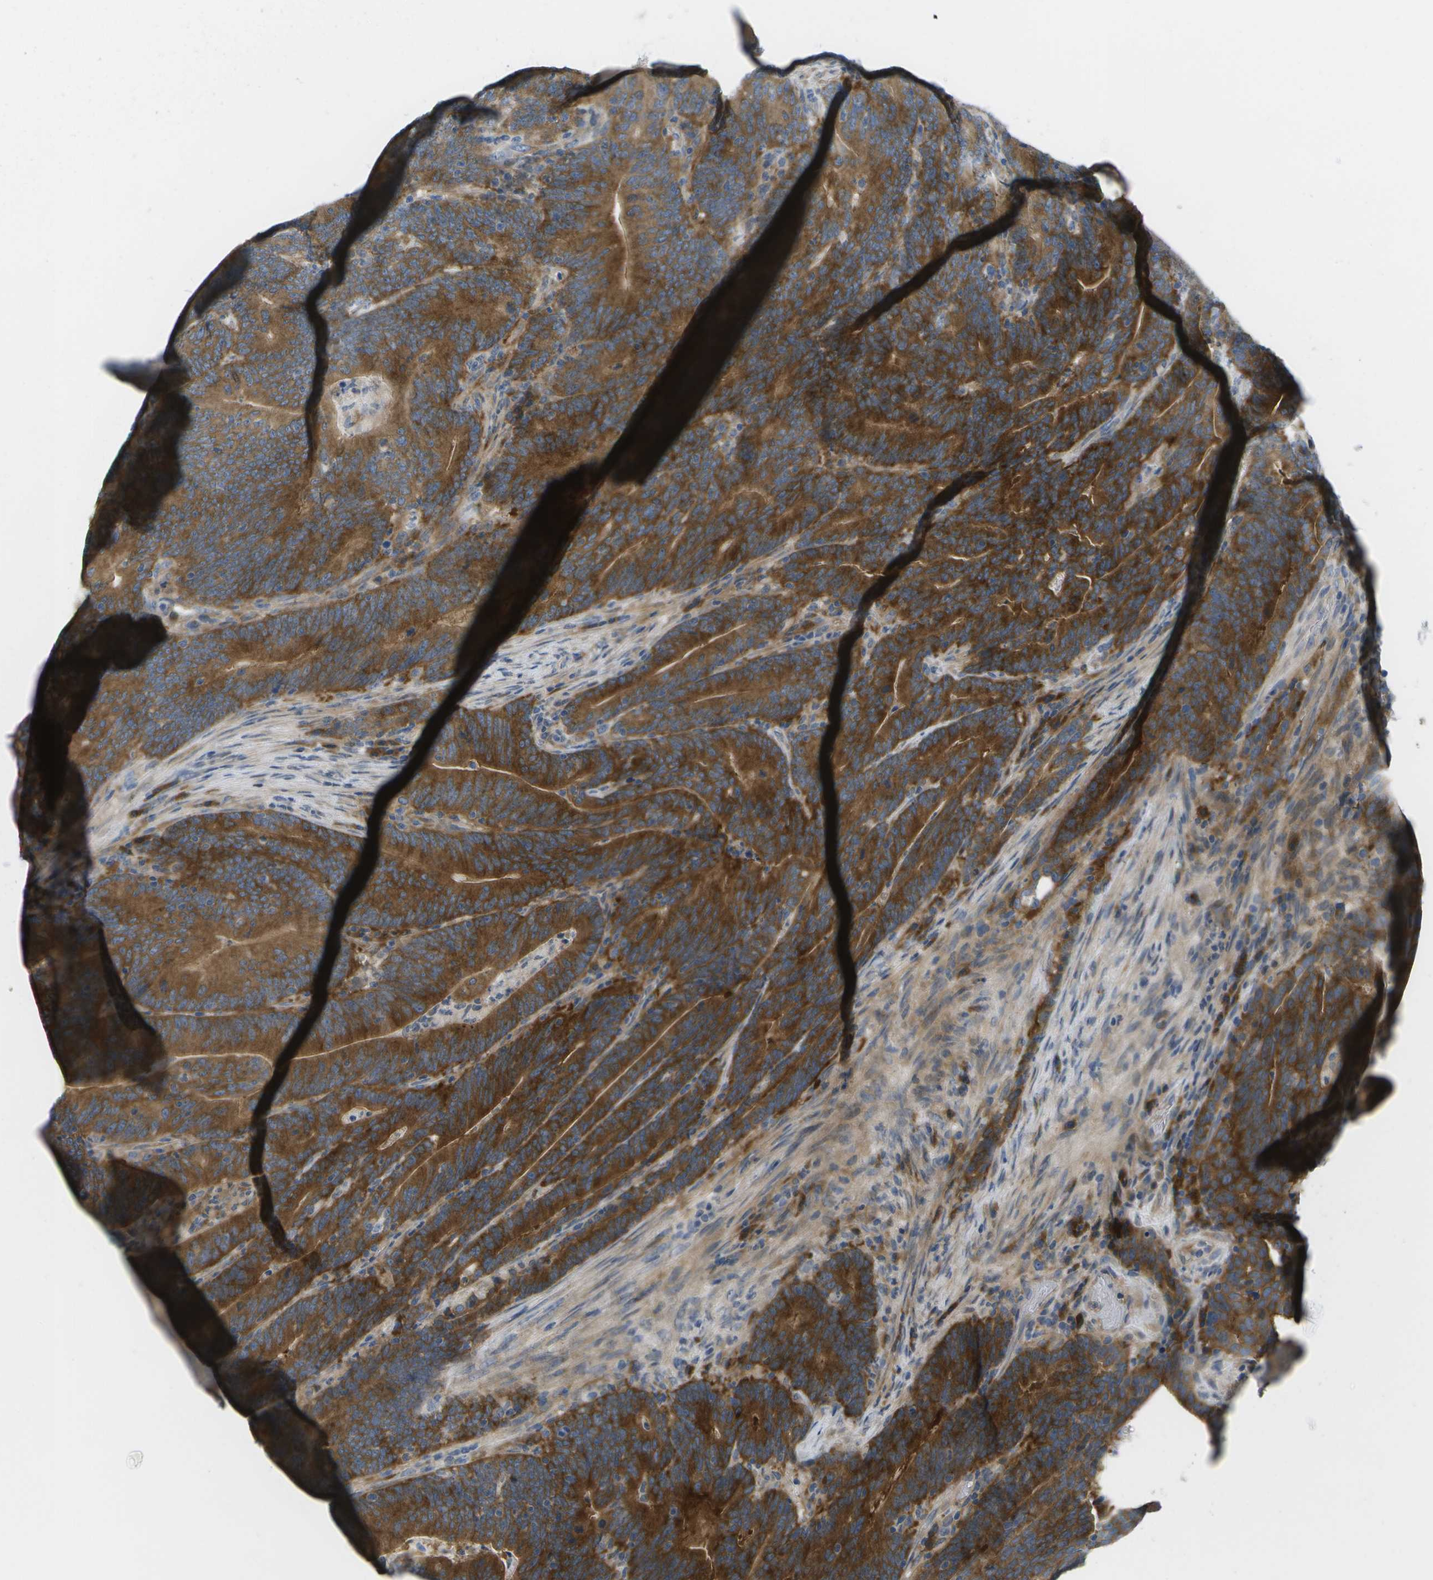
{"staining": {"intensity": "strong", "quantity": ">75%", "location": "cytoplasmic/membranous"}, "tissue": "colorectal cancer", "cell_type": "Tumor cells", "image_type": "cancer", "snomed": [{"axis": "morphology", "description": "Normal tissue, NOS"}, {"axis": "morphology", "description": "Adenocarcinoma, NOS"}, {"axis": "topography", "description": "Colon"}], "caption": "Colorectal adenocarcinoma tissue shows strong cytoplasmic/membranous expression in approximately >75% of tumor cells Immunohistochemistry (ihc) stains the protein of interest in brown and the nuclei are stained blue.", "gene": "MARCHF8", "patient": {"sex": "female", "age": 66}}